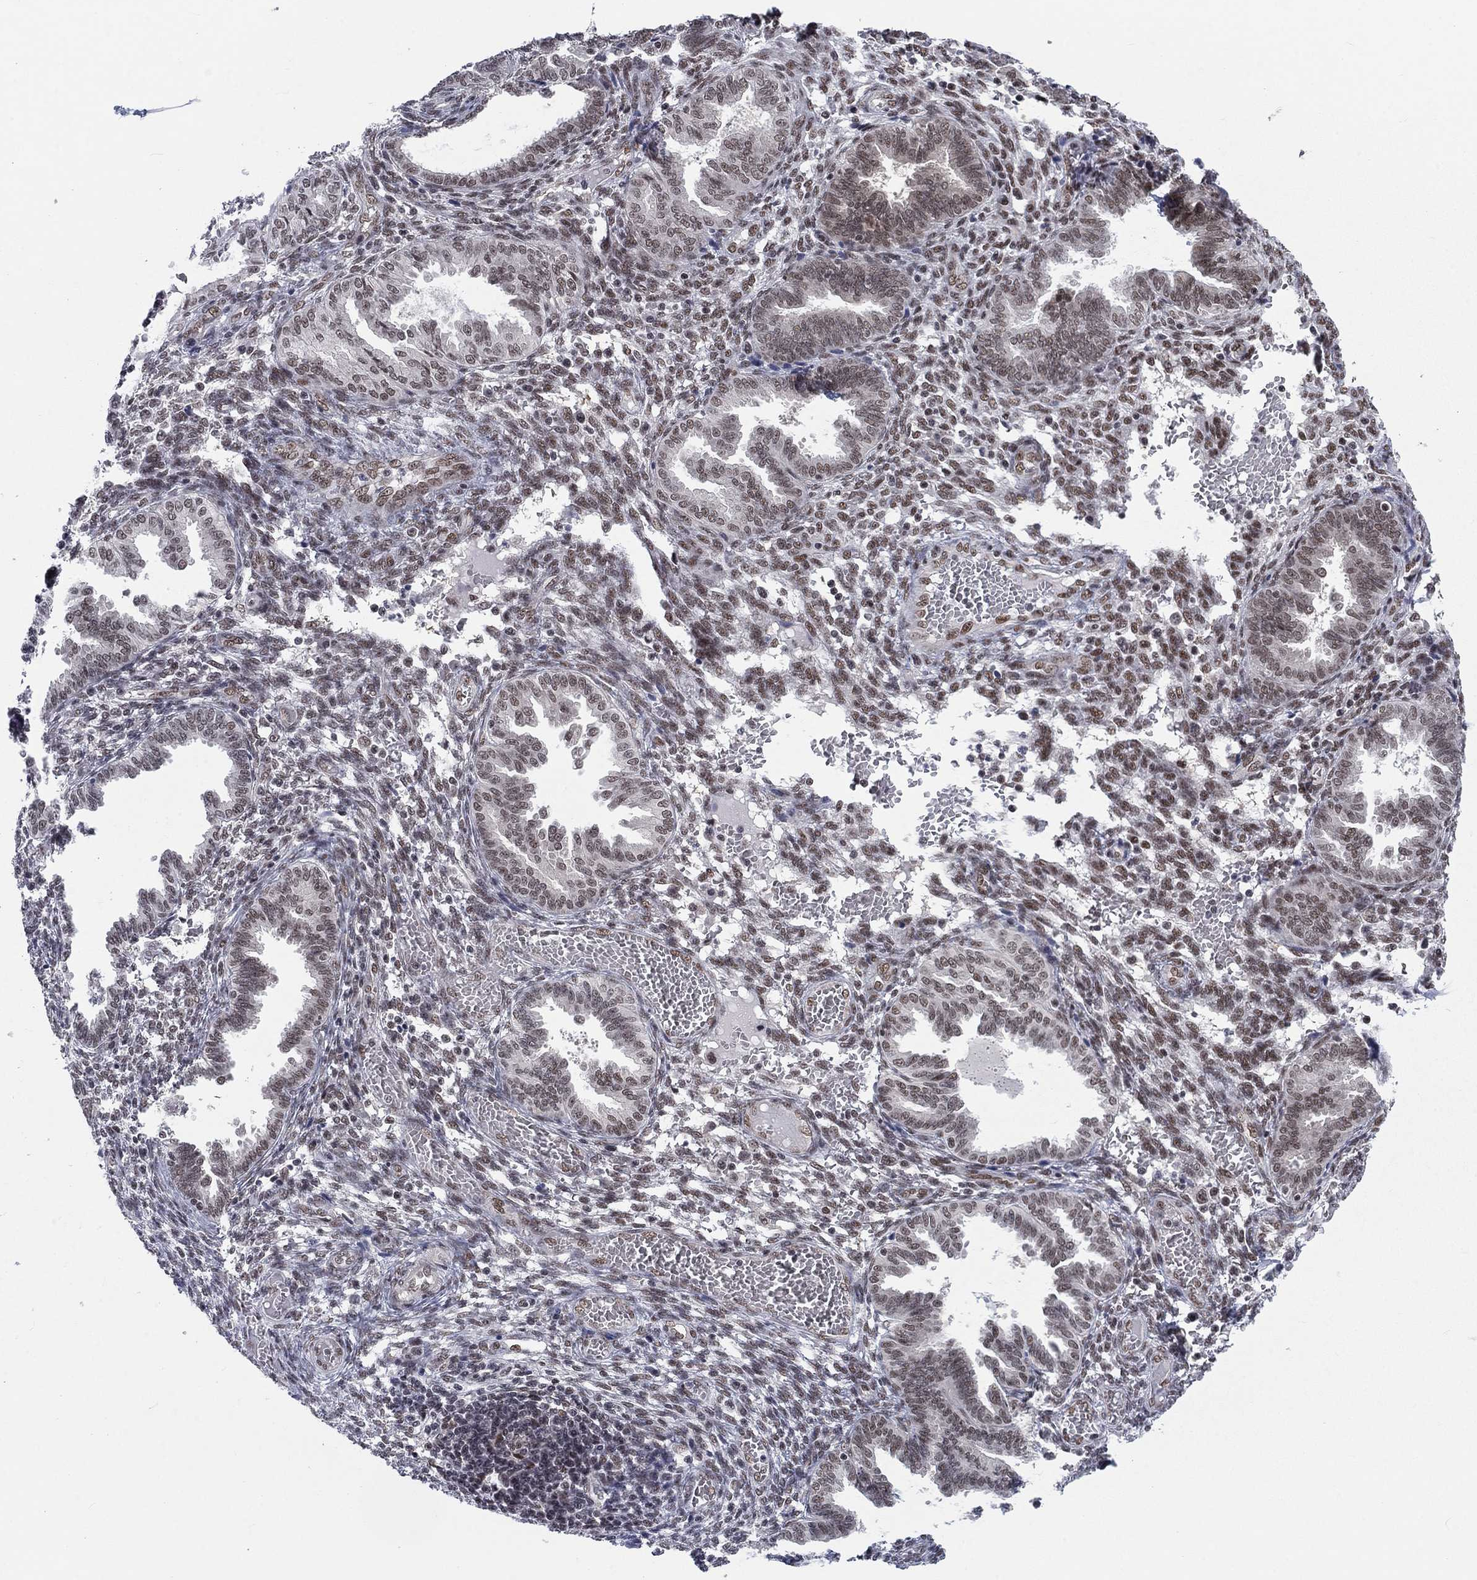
{"staining": {"intensity": "moderate", "quantity": "25%-75%", "location": "nuclear"}, "tissue": "endometrium", "cell_type": "Cells in endometrial stroma", "image_type": "normal", "snomed": [{"axis": "morphology", "description": "Normal tissue, NOS"}, {"axis": "topography", "description": "Endometrium"}], "caption": "Immunohistochemistry (IHC) staining of unremarkable endometrium, which reveals medium levels of moderate nuclear positivity in about 25%-75% of cells in endometrial stroma indicating moderate nuclear protein expression. The staining was performed using DAB (brown) for protein detection and nuclei were counterstained in hematoxylin (blue).", "gene": "FYTTD1", "patient": {"sex": "female", "age": 42}}